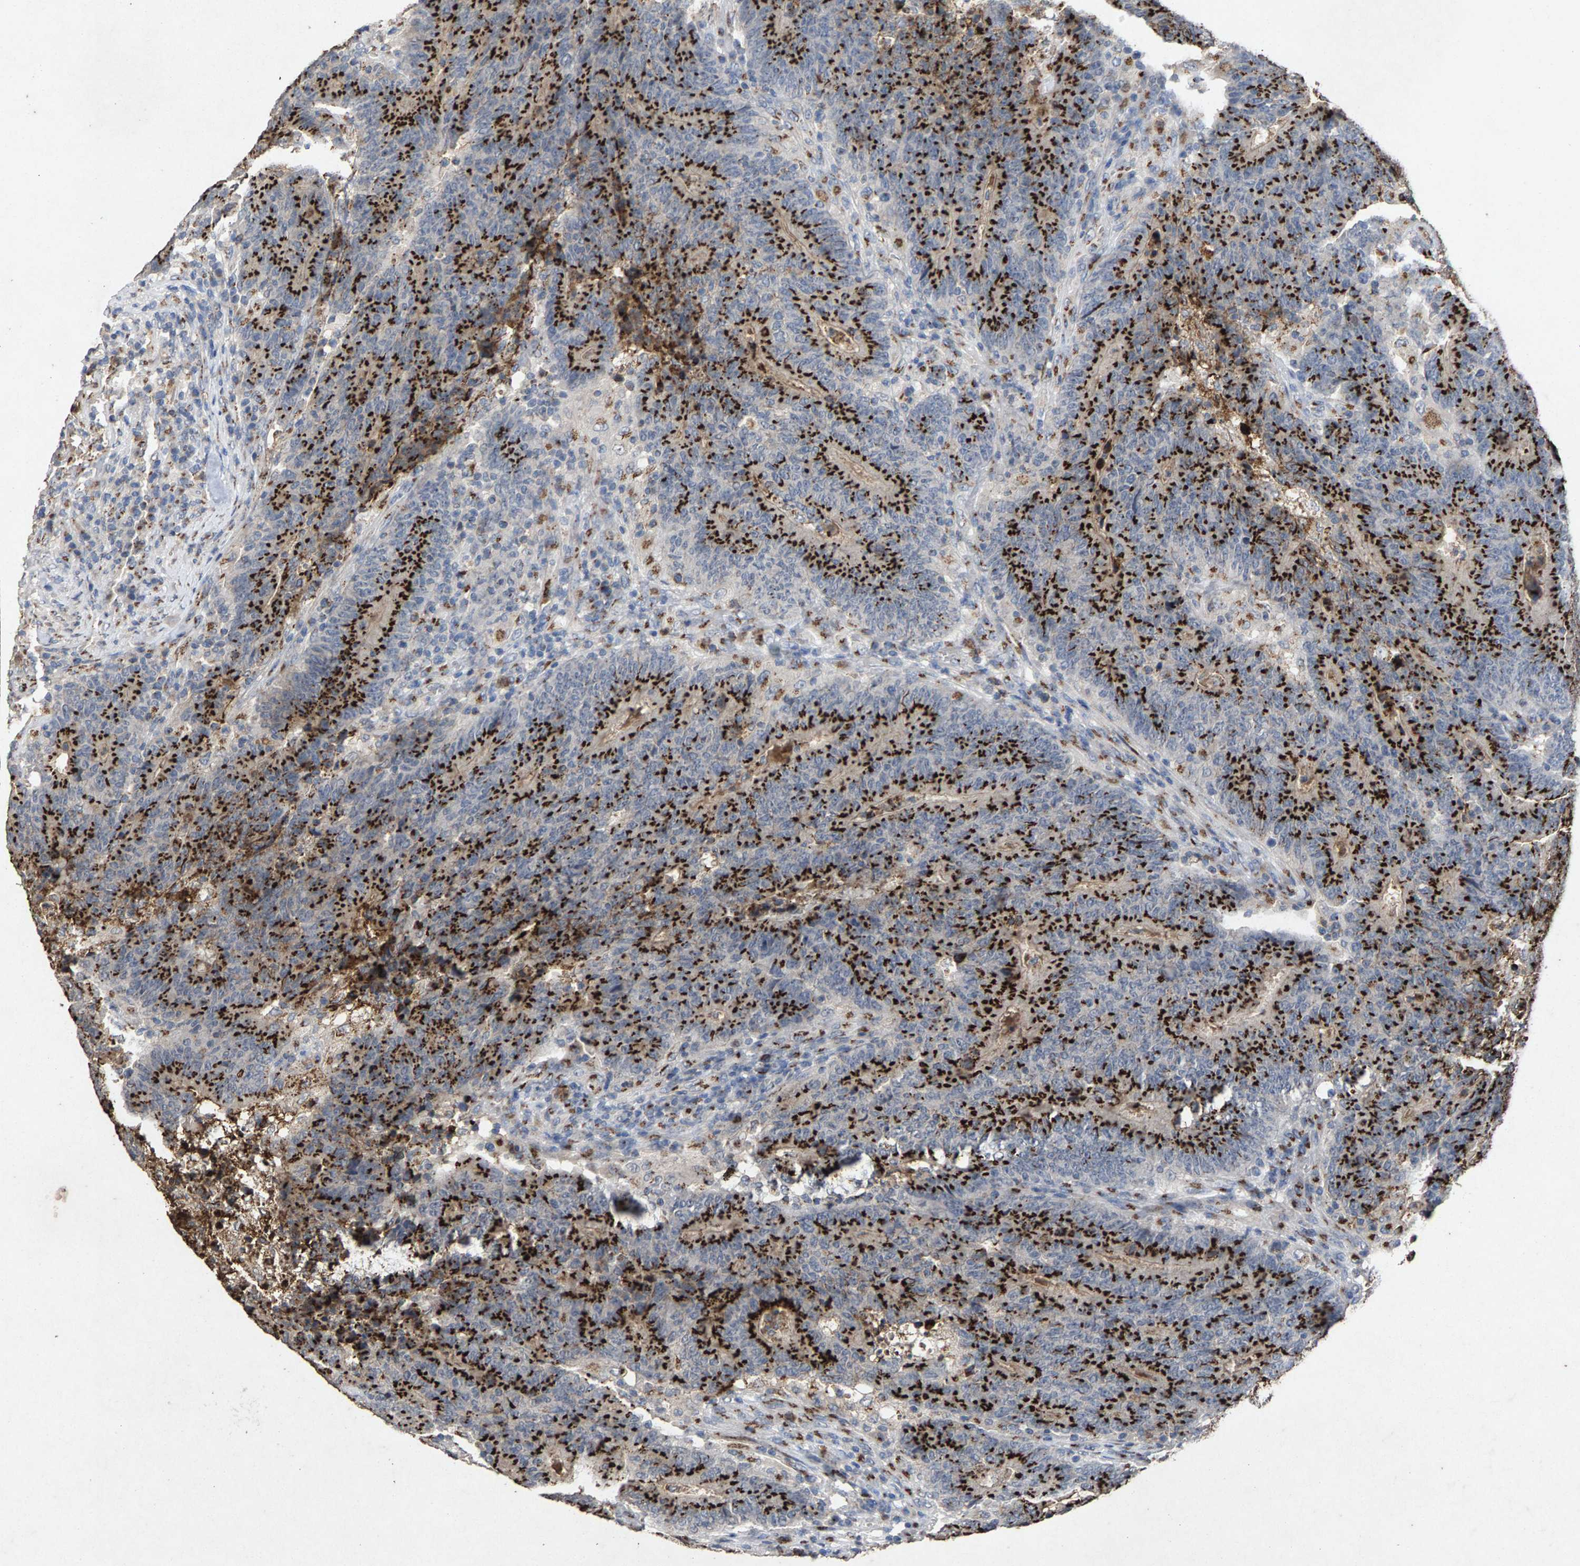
{"staining": {"intensity": "strong", "quantity": ">75%", "location": "cytoplasmic/membranous"}, "tissue": "colorectal cancer", "cell_type": "Tumor cells", "image_type": "cancer", "snomed": [{"axis": "morphology", "description": "Normal tissue, NOS"}, {"axis": "morphology", "description": "Adenocarcinoma, NOS"}, {"axis": "topography", "description": "Colon"}], "caption": "A photomicrograph of colorectal cancer stained for a protein displays strong cytoplasmic/membranous brown staining in tumor cells. The protein is shown in brown color, while the nuclei are stained blue.", "gene": "MAN2A1", "patient": {"sex": "female", "age": 75}}